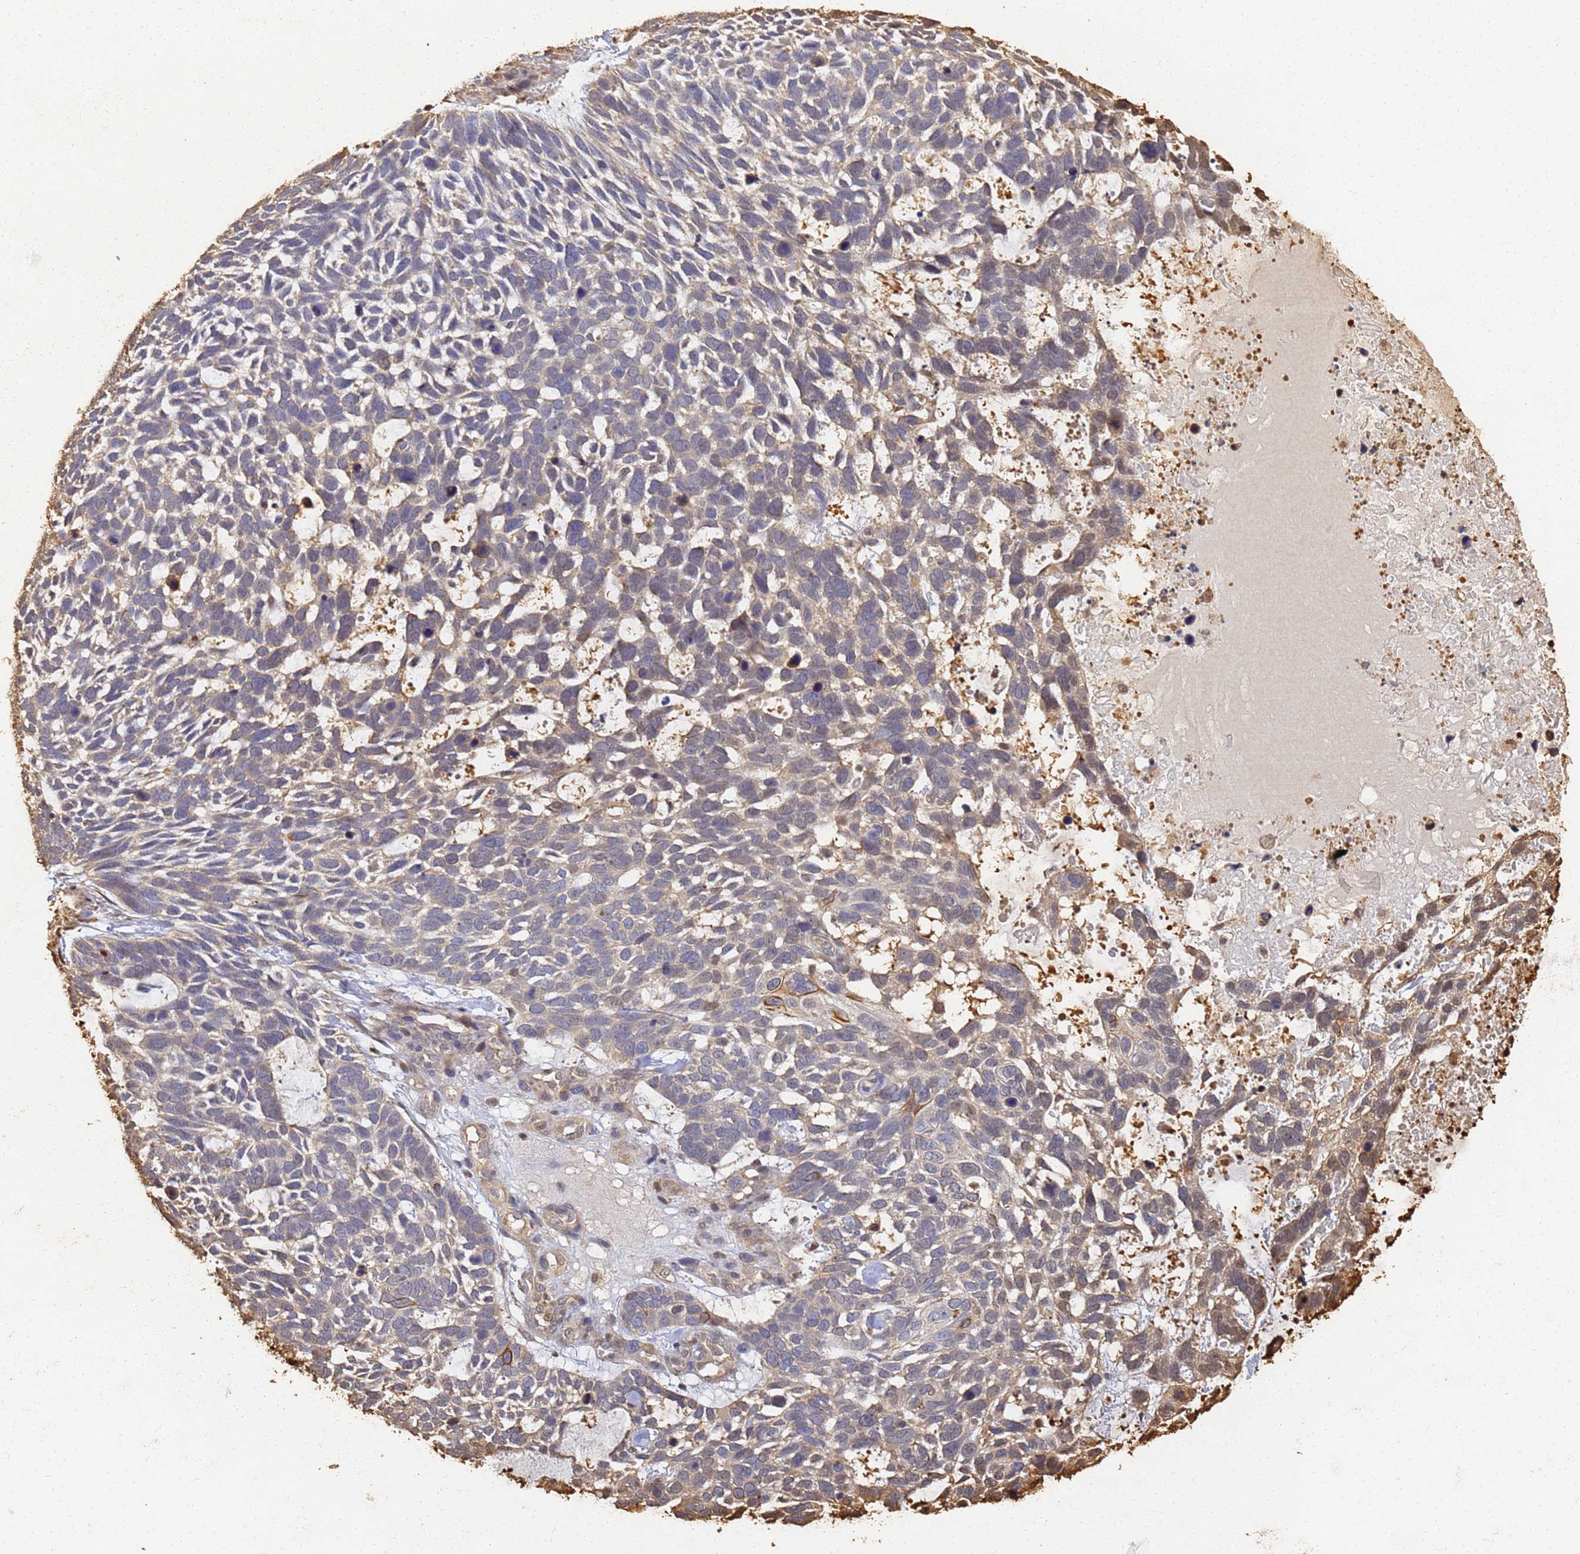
{"staining": {"intensity": "weak", "quantity": "<25%", "location": "cytoplasmic/membranous"}, "tissue": "skin cancer", "cell_type": "Tumor cells", "image_type": "cancer", "snomed": [{"axis": "morphology", "description": "Basal cell carcinoma"}, {"axis": "topography", "description": "Skin"}], "caption": "This is a photomicrograph of immunohistochemistry (IHC) staining of skin cancer (basal cell carcinoma), which shows no positivity in tumor cells.", "gene": "JAK2", "patient": {"sex": "male", "age": 88}}